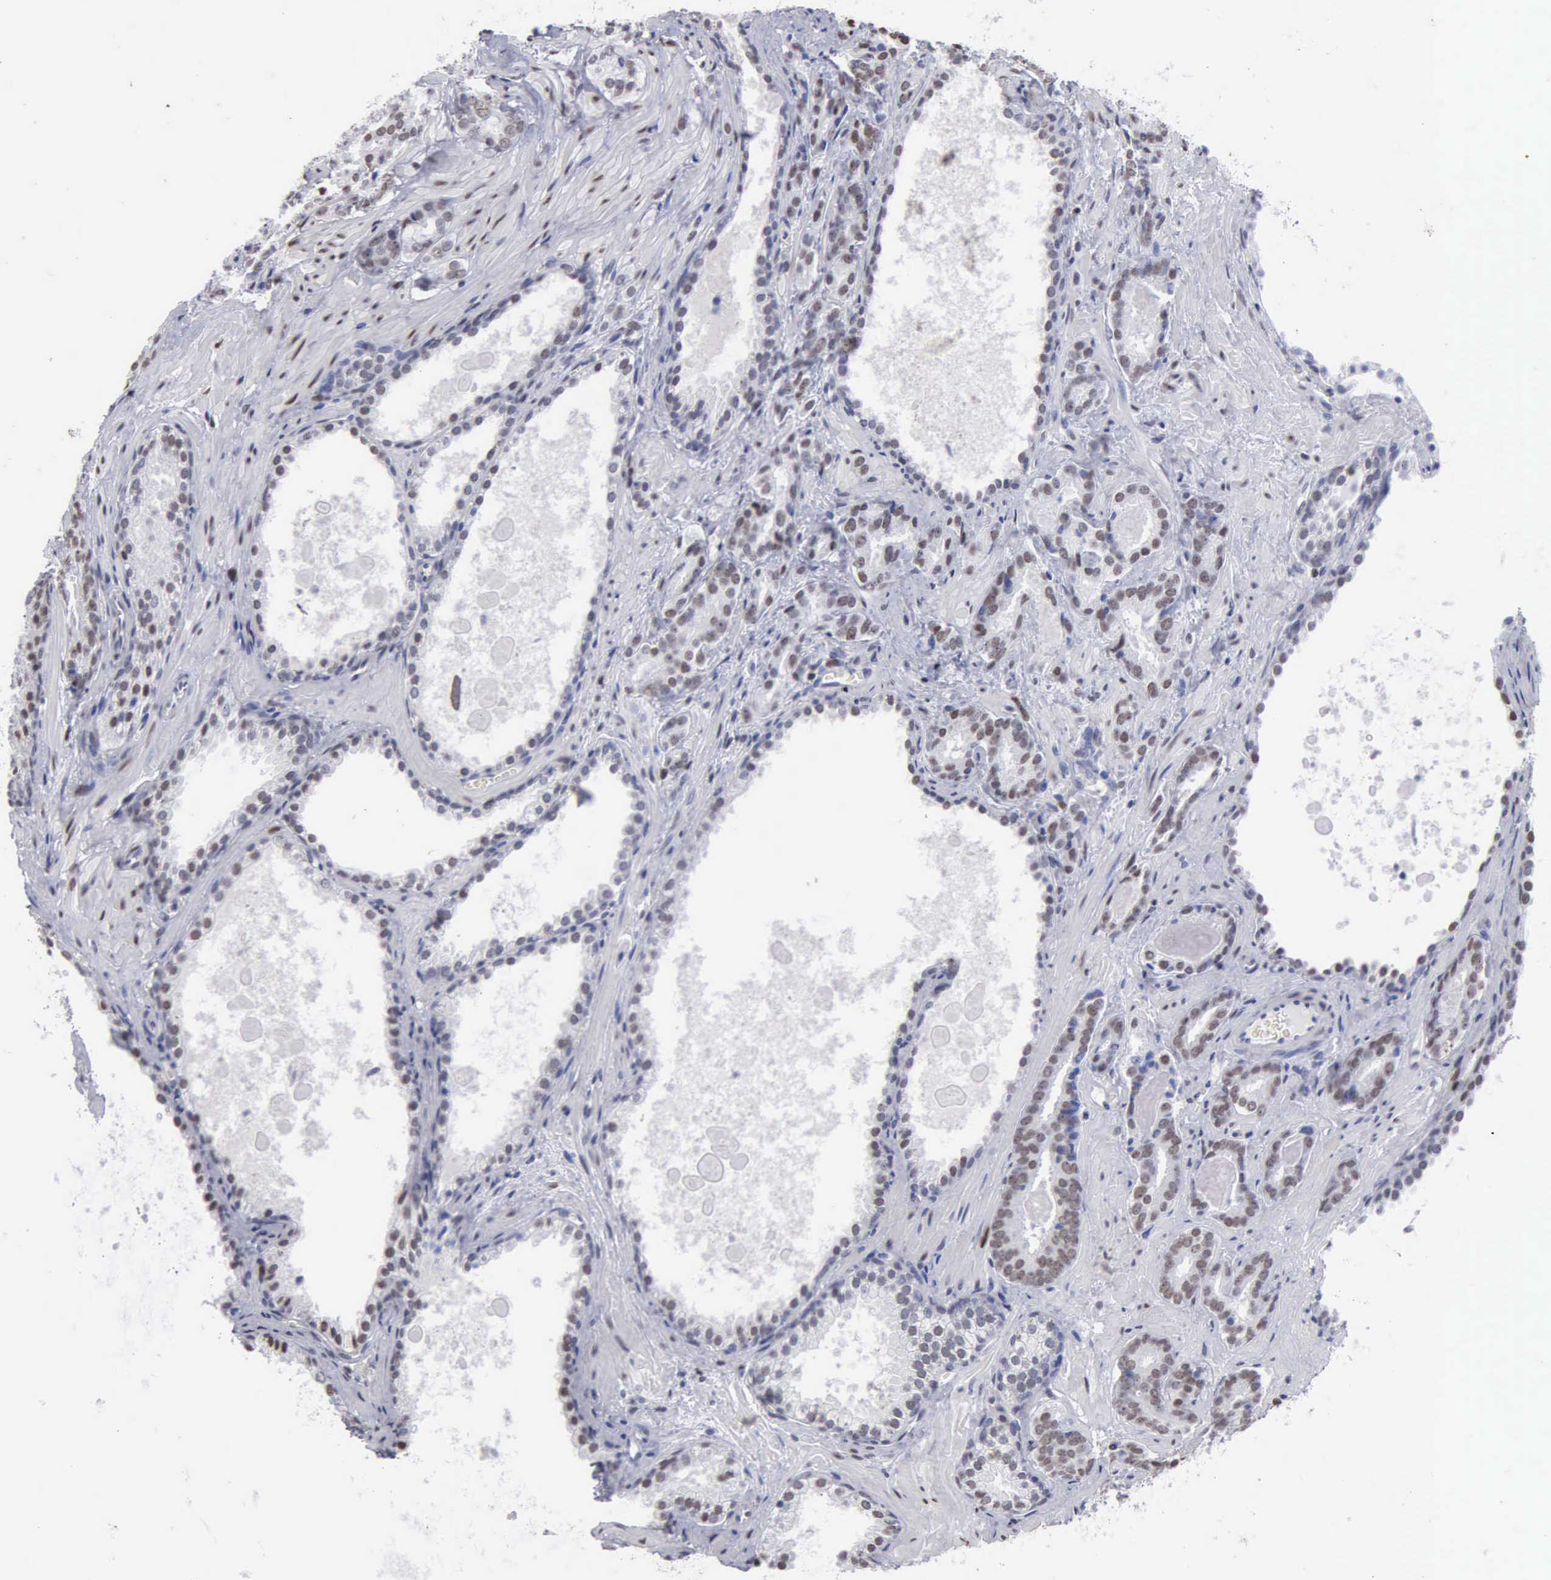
{"staining": {"intensity": "moderate", "quantity": "25%-75%", "location": "nuclear"}, "tissue": "prostate cancer", "cell_type": "Tumor cells", "image_type": "cancer", "snomed": [{"axis": "morphology", "description": "Adenocarcinoma, Medium grade"}, {"axis": "topography", "description": "Prostate"}], "caption": "Moderate nuclear positivity for a protein is appreciated in approximately 25%-75% of tumor cells of prostate adenocarcinoma (medium-grade) using immunohistochemistry.", "gene": "CCNG1", "patient": {"sex": "male", "age": 64}}